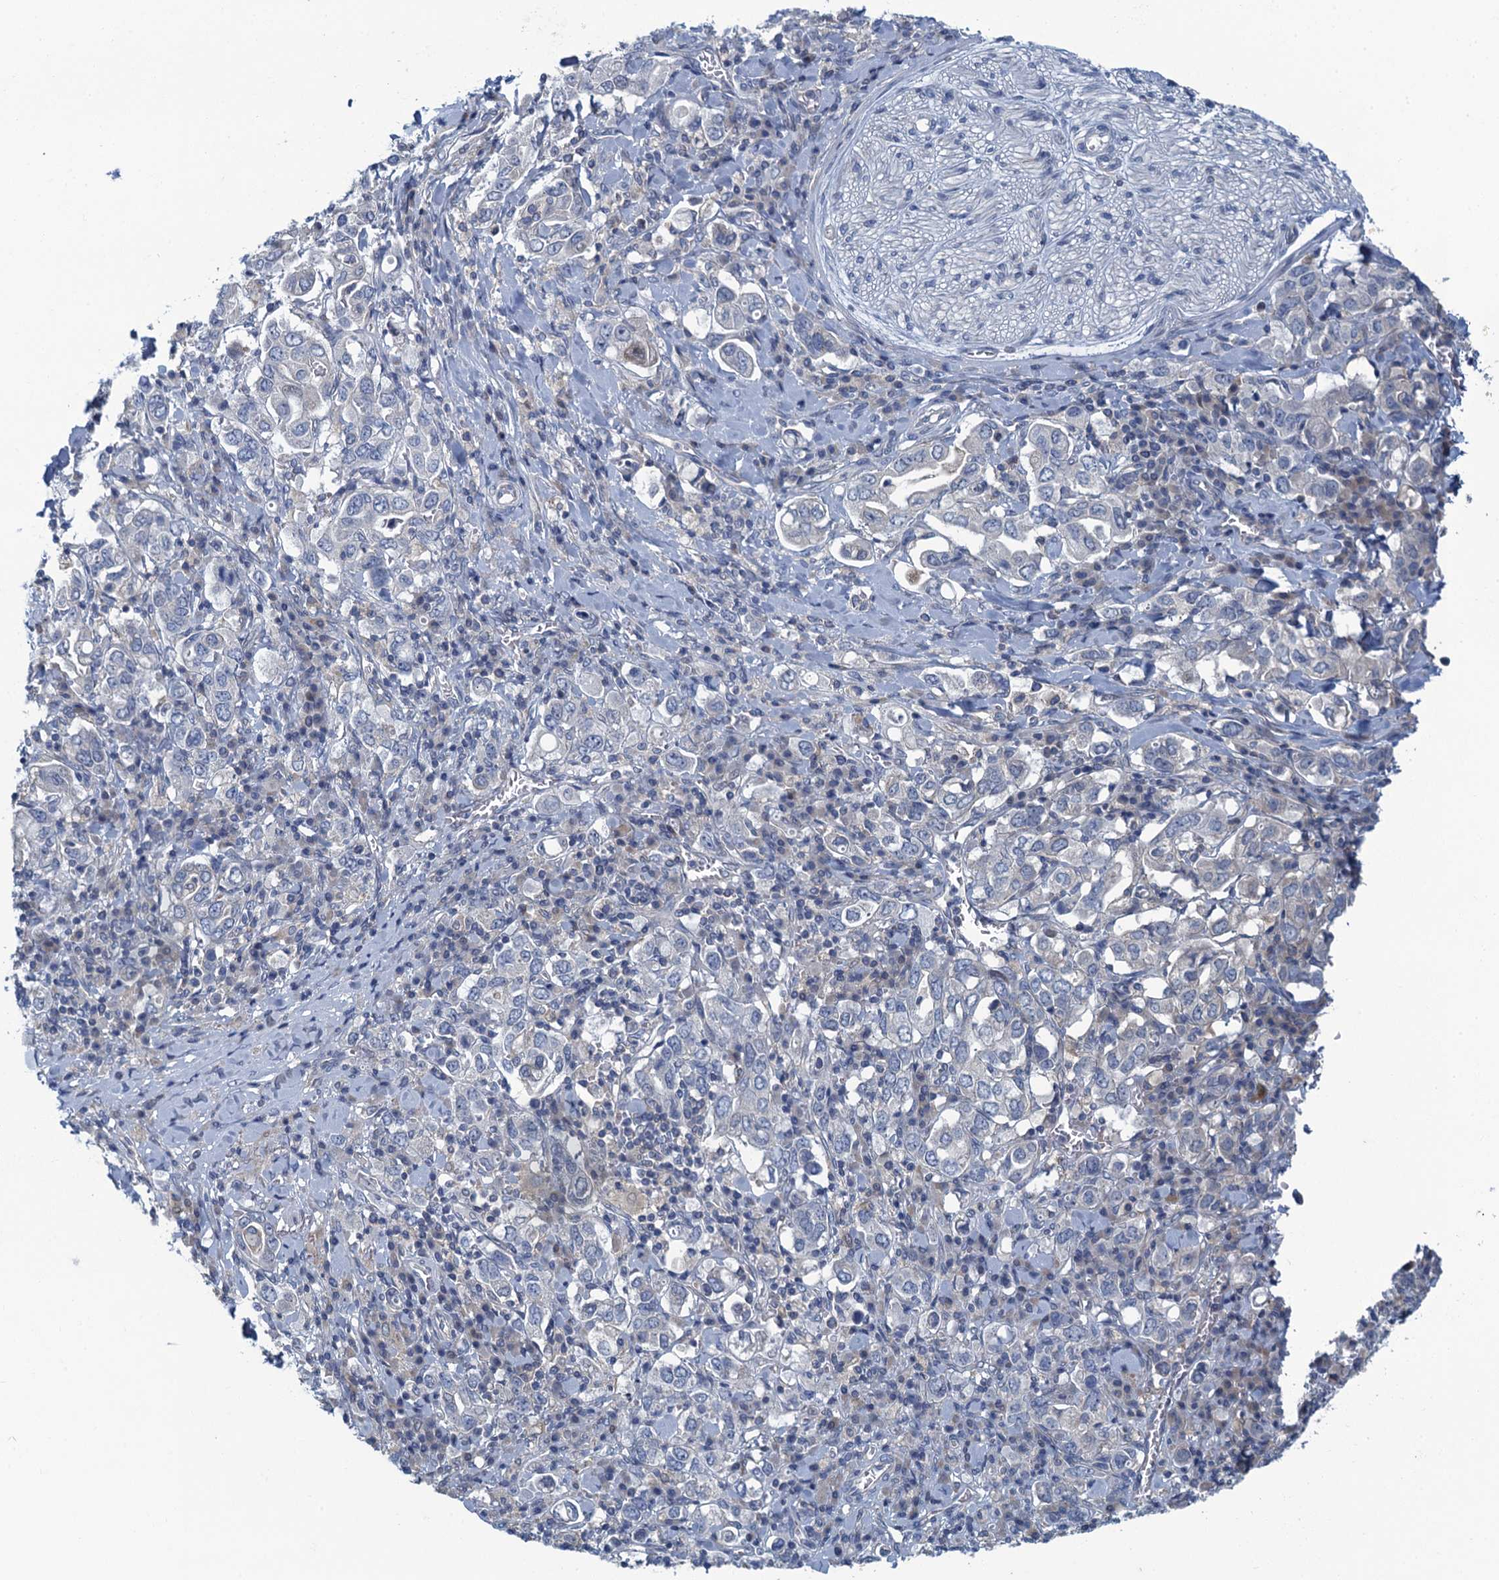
{"staining": {"intensity": "negative", "quantity": "none", "location": "none"}, "tissue": "stomach cancer", "cell_type": "Tumor cells", "image_type": "cancer", "snomed": [{"axis": "morphology", "description": "Adenocarcinoma, NOS"}, {"axis": "topography", "description": "Stomach, upper"}], "caption": "High magnification brightfield microscopy of stomach cancer stained with DAB (brown) and counterstained with hematoxylin (blue): tumor cells show no significant positivity.", "gene": "NCKAP1L", "patient": {"sex": "male", "age": 62}}